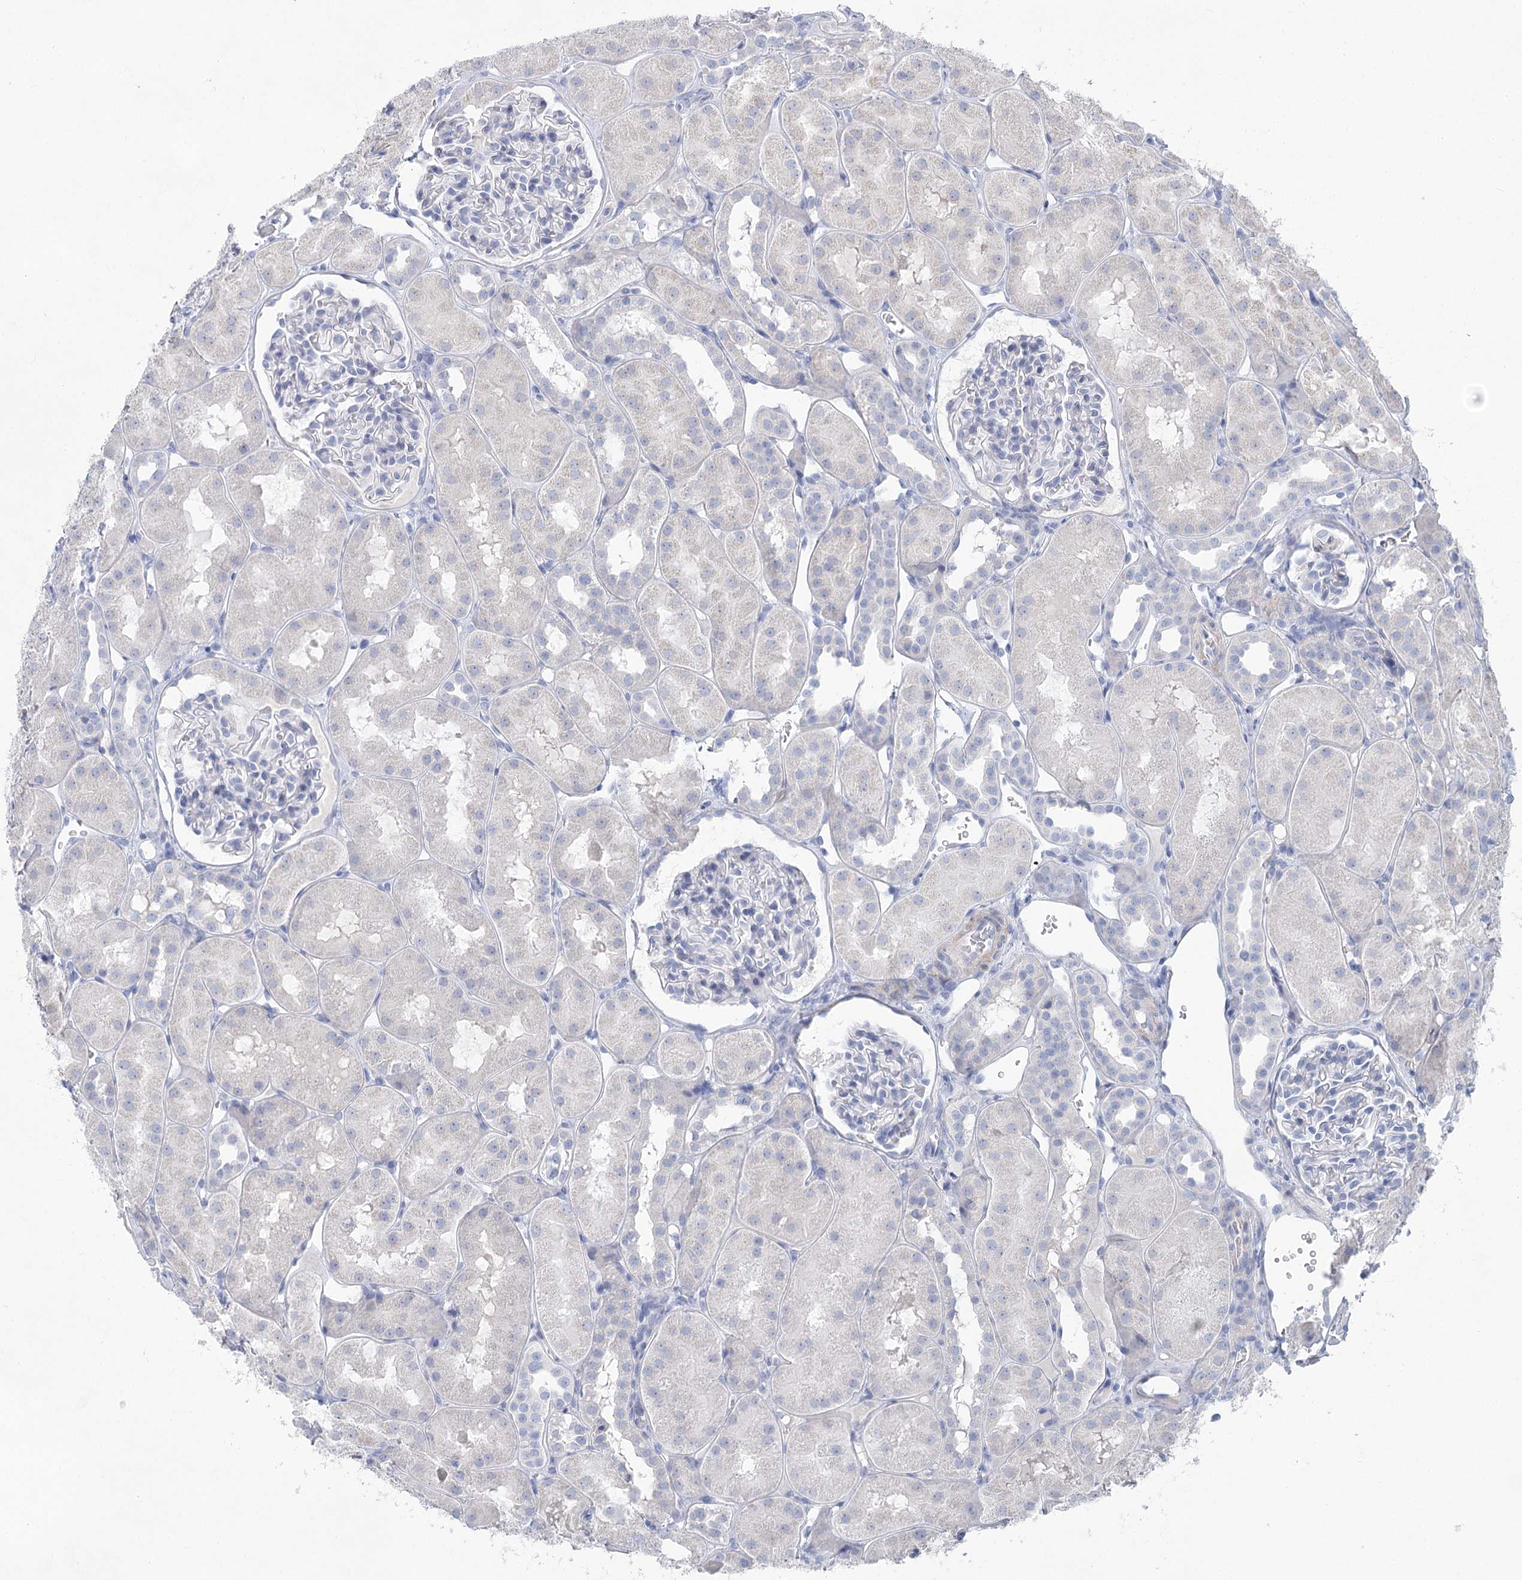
{"staining": {"intensity": "negative", "quantity": "none", "location": "none"}, "tissue": "kidney", "cell_type": "Cells in glomeruli", "image_type": "normal", "snomed": [{"axis": "morphology", "description": "Normal tissue, NOS"}, {"axis": "topography", "description": "Kidney"}, {"axis": "topography", "description": "Urinary bladder"}], "caption": "Immunohistochemical staining of normal kidney reveals no significant expression in cells in glomeruli.", "gene": "WDR74", "patient": {"sex": "male", "age": 16}}